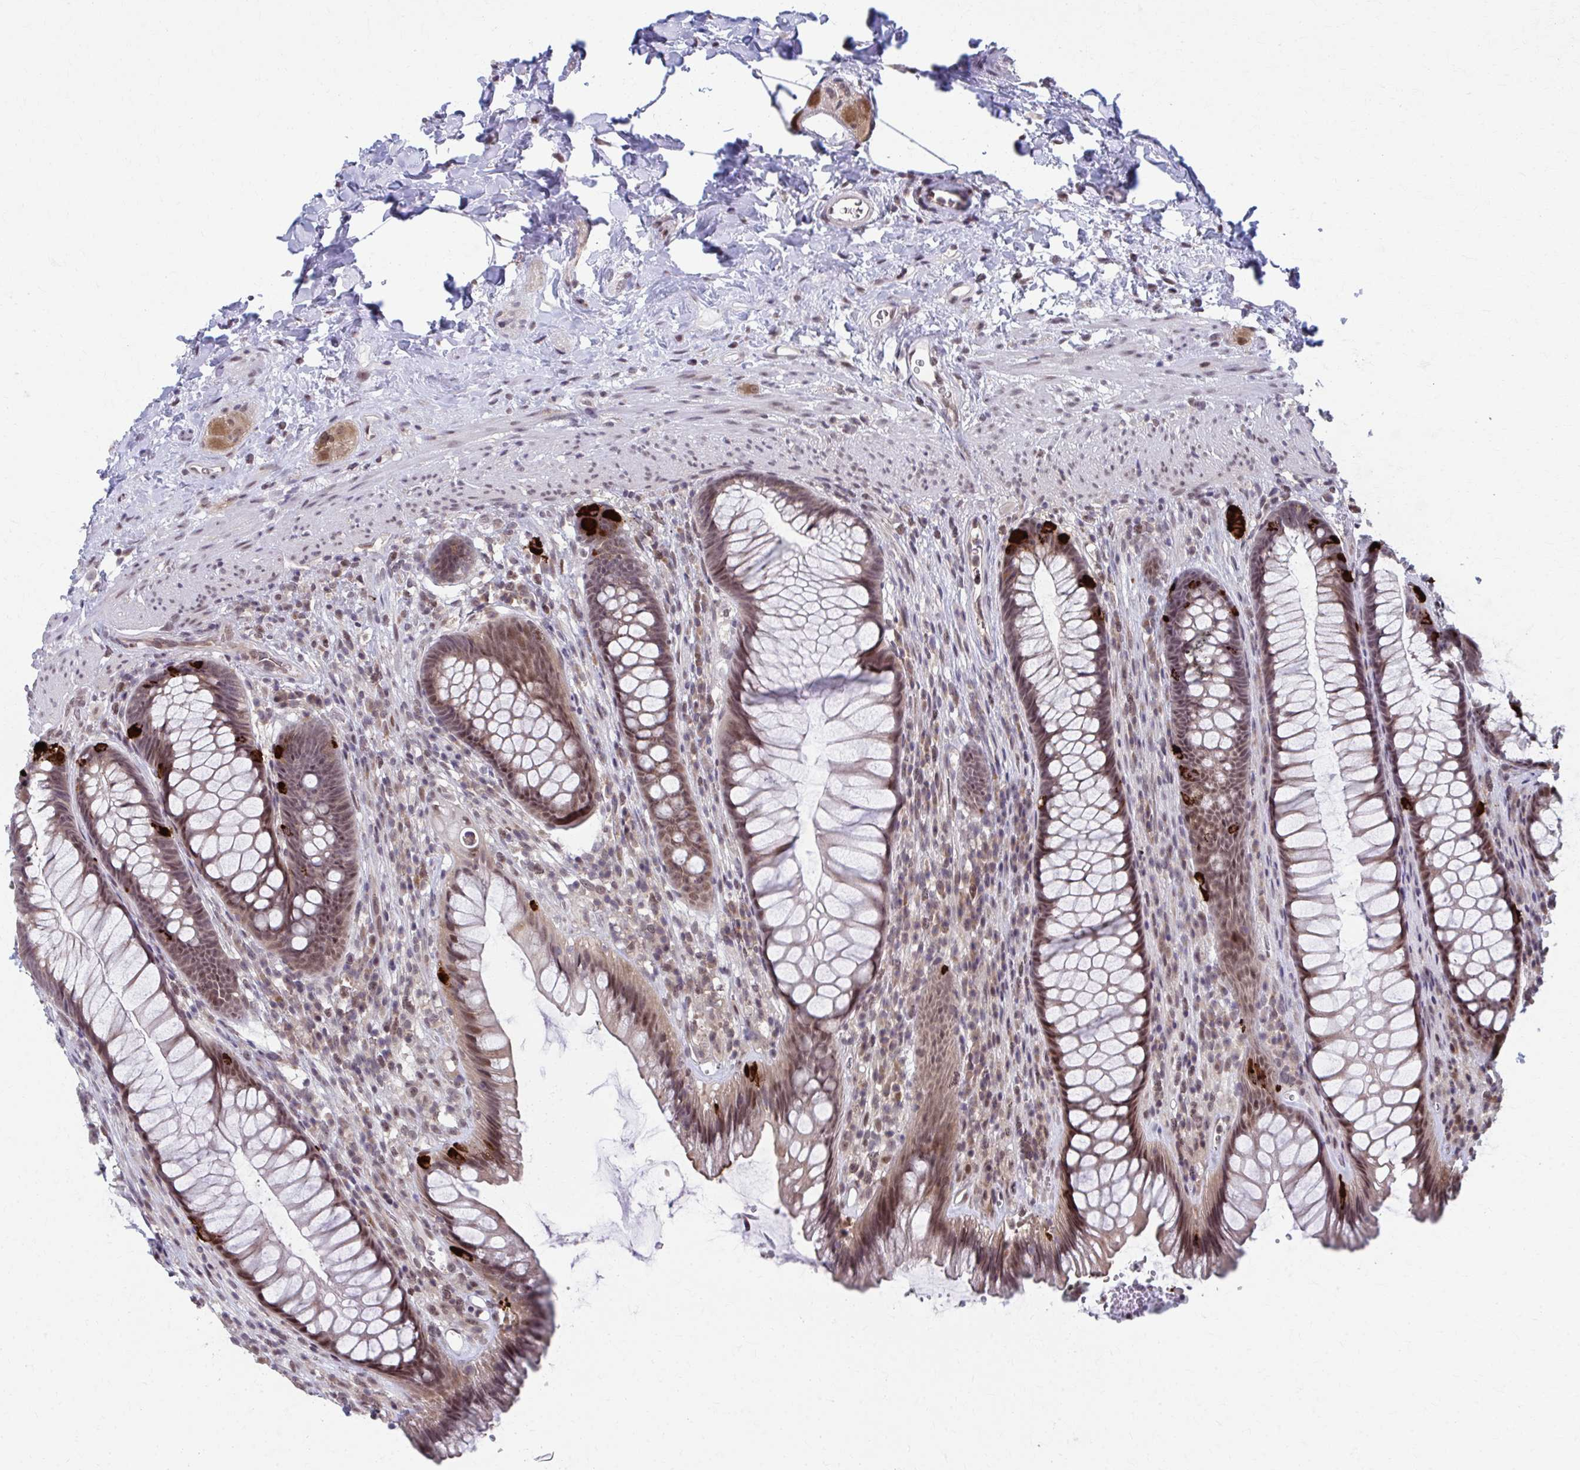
{"staining": {"intensity": "moderate", "quantity": ">75%", "location": "cytoplasmic/membranous,nuclear"}, "tissue": "rectum", "cell_type": "Glandular cells", "image_type": "normal", "snomed": [{"axis": "morphology", "description": "Normal tissue, NOS"}, {"axis": "topography", "description": "Rectum"}], "caption": "DAB immunohistochemical staining of benign human rectum exhibits moderate cytoplasmic/membranous,nuclear protein positivity in about >75% of glandular cells.", "gene": "SETBP1", "patient": {"sex": "male", "age": 53}}